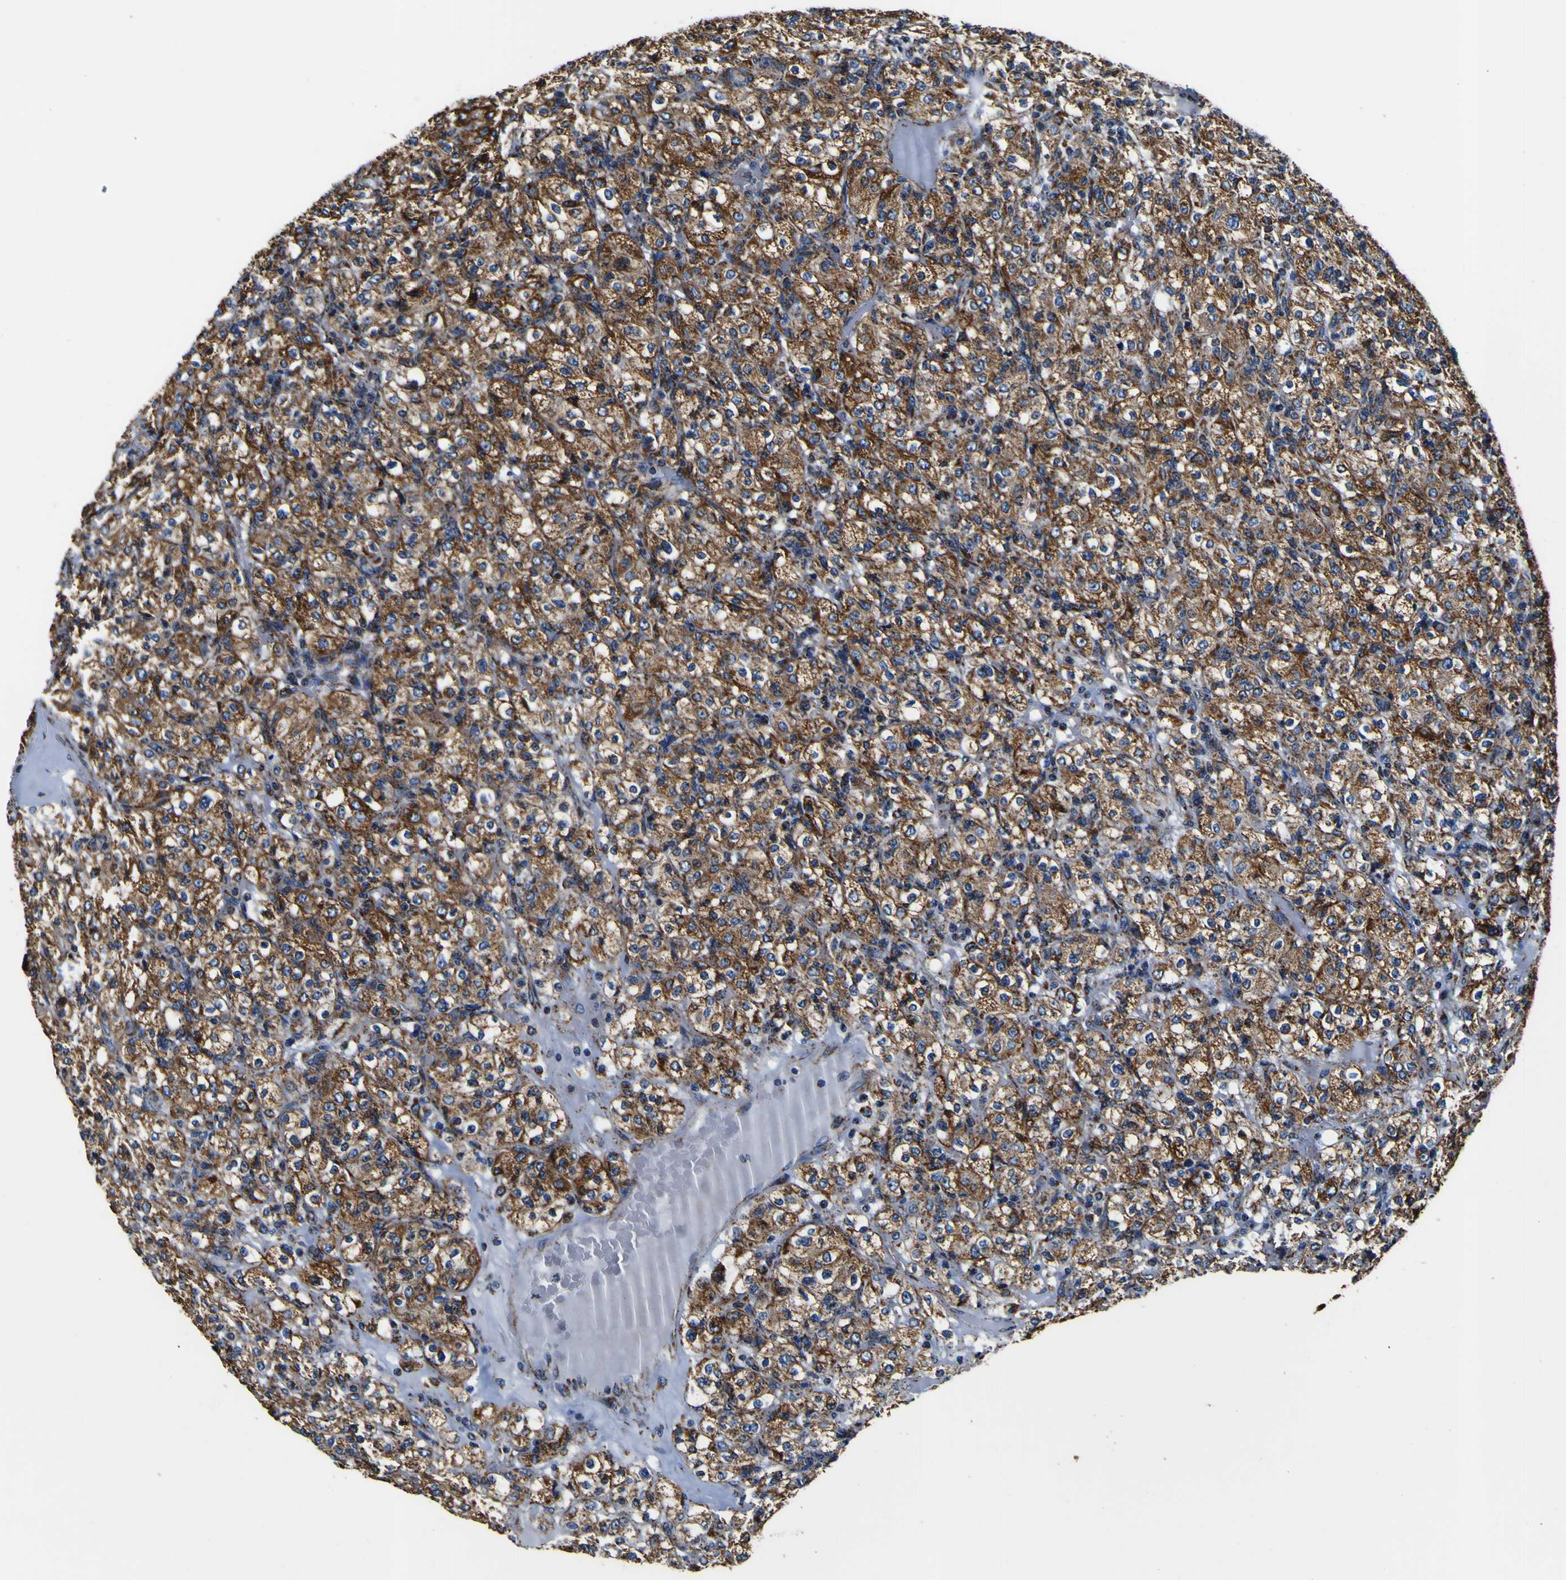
{"staining": {"intensity": "strong", "quantity": ">75%", "location": "cytoplasmic/membranous"}, "tissue": "renal cancer", "cell_type": "Tumor cells", "image_type": "cancer", "snomed": [{"axis": "morphology", "description": "Normal tissue, NOS"}, {"axis": "morphology", "description": "Adenocarcinoma, NOS"}, {"axis": "topography", "description": "Kidney"}], "caption": "Immunohistochemical staining of human renal cancer displays high levels of strong cytoplasmic/membranous protein positivity in about >75% of tumor cells.", "gene": "PTRH2", "patient": {"sex": "female", "age": 72}}